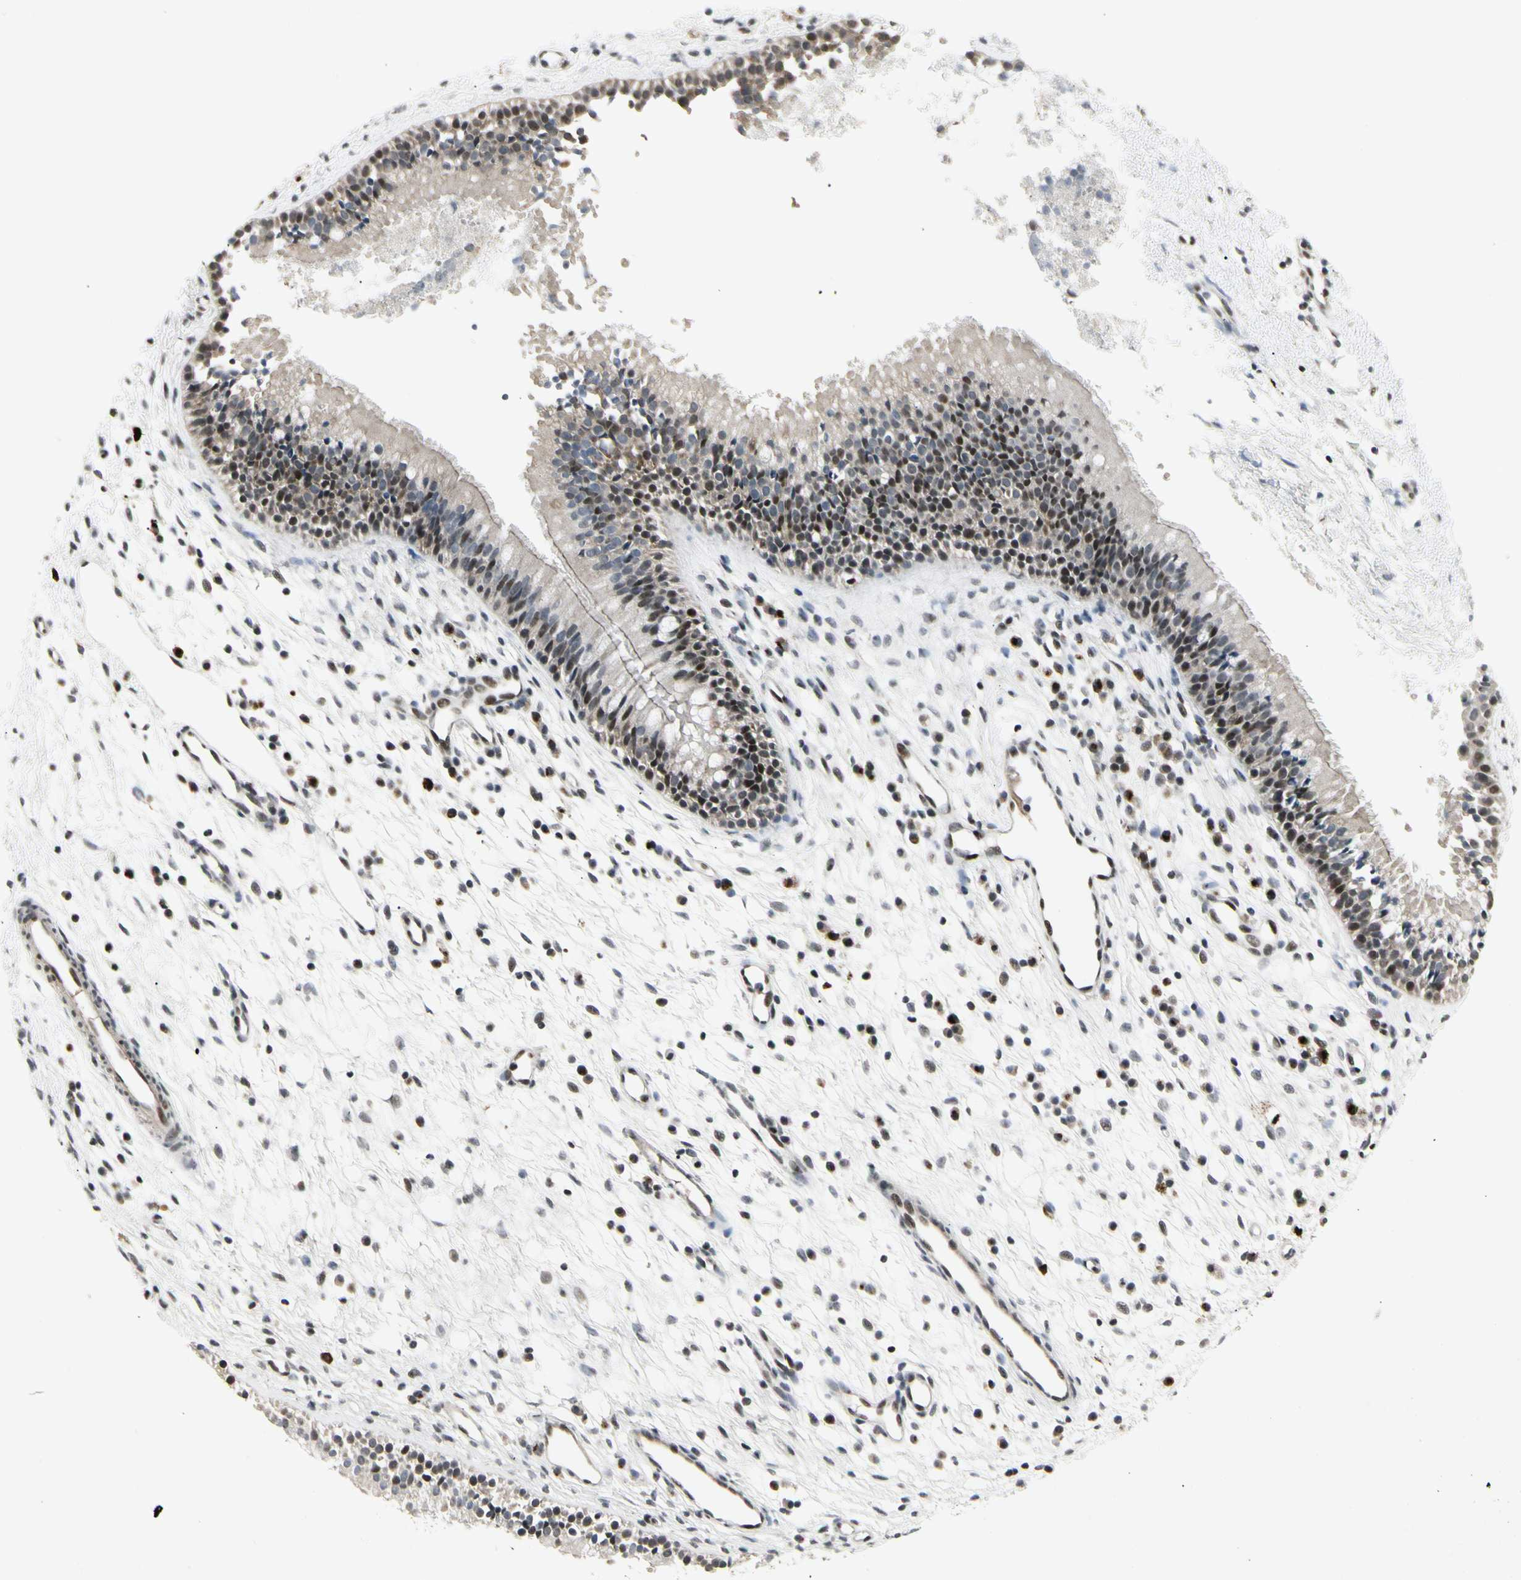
{"staining": {"intensity": "strong", "quantity": ">75%", "location": "nuclear"}, "tissue": "nasopharynx", "cell_type": "Respiratory epithelial cells", "image_type": "normal", "snomed": [{"axis": "morphology", "description": "Normal tissue, NOS"}, {"axis": "topography", "description": "Nasopharynx"}], "caption": "Nasopharynx was stained to show a protein in brown. There is high levels of strong nuclear staining in approximately >75% of respiratory epithelial cells. (DAB (3,3'-diaminobenzidine) = brown stain, brightfield microscopy at high magnification).", "gene": "FOXJ2", "patient": {"sex": "male", "age": 21}}